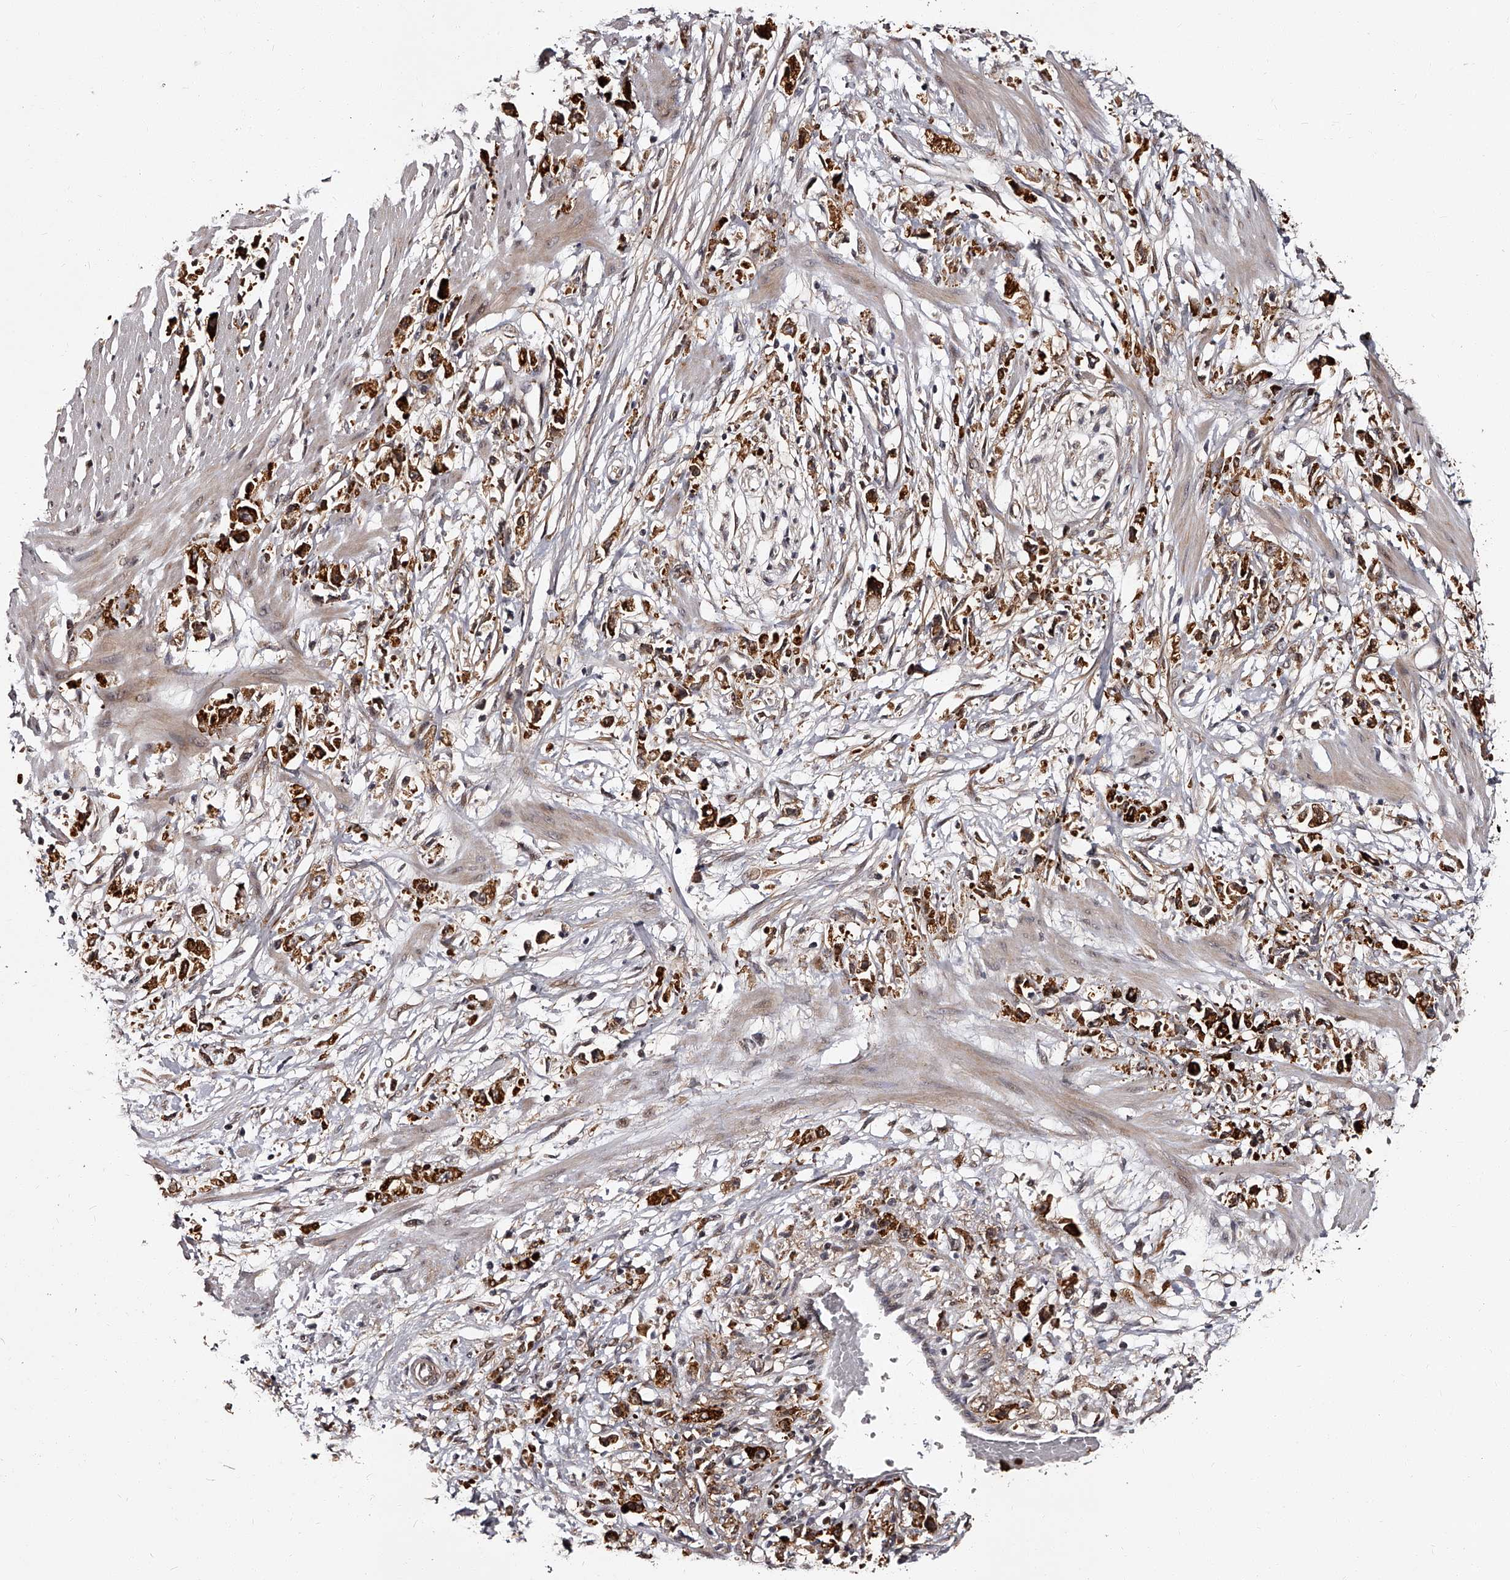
{"staining": {"intensity": "strong", "quantity": ">75%", "location": "cytoplasmic/membranous"}, "tissue": "stomach cancer", "cell_type": "Tumor cells", "image_type": "cancer", "snomed": [{"axis": "morphology", "description": "Adenocarcinoma, NOS"}, {"axis": "topography", "description": "Stomach"}], "caption": "Human stomach cancer stained for a protein (brown) displays strong cytoplasmic/membranous positive staining in approximately >75% of tumor cells.", "gene": "RSC1A1", "patient": {"sex": "female", "age": 59}}